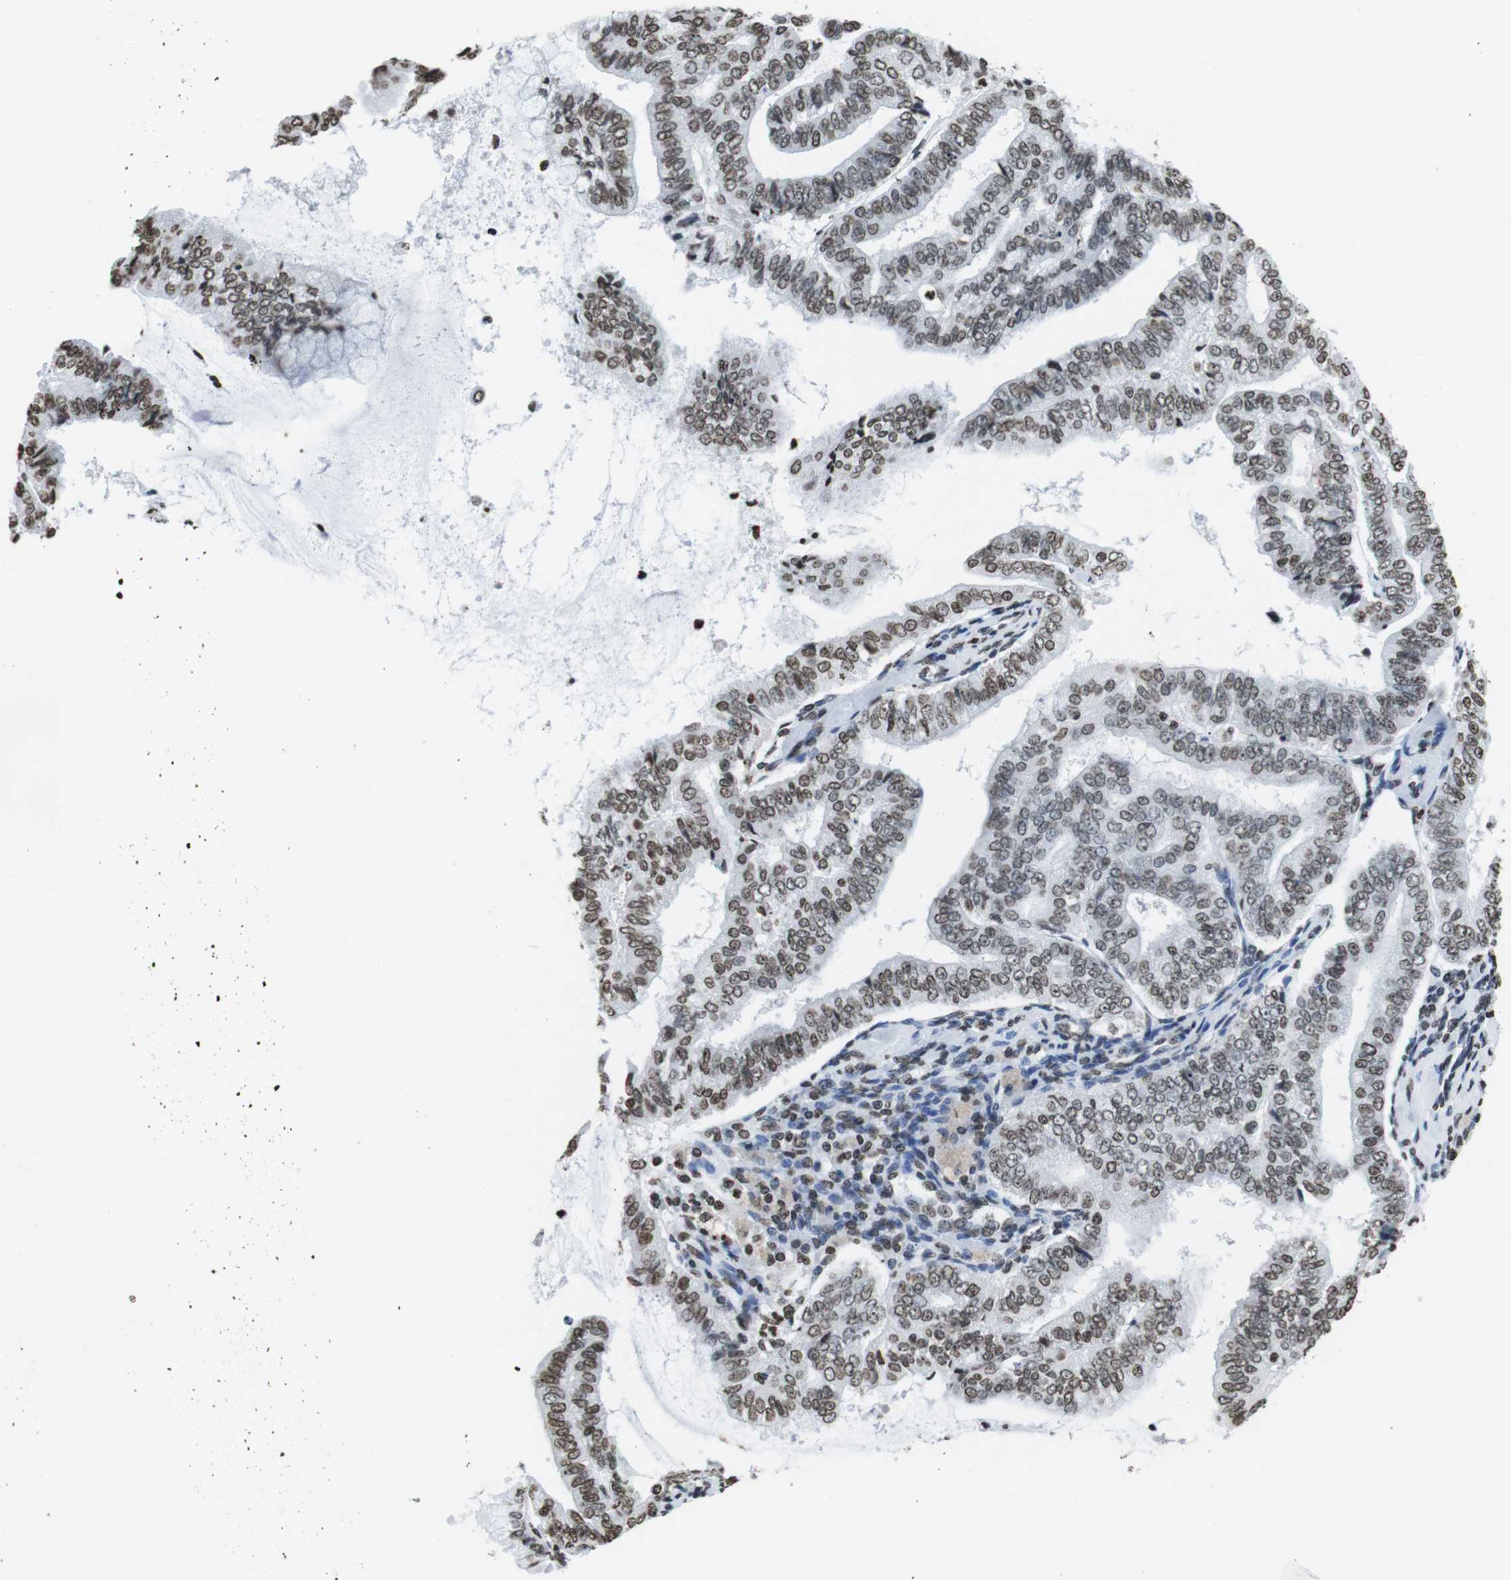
{"staining": {"intensity": "moderate", "quantity": ">75%", "location": "nuclear"}, "tissue": "endometrial cancer", "cell_type": "Tumor cells", "image_type": "cancer", "snomed": [{"axis": "morphology", "description": "Adenocarcinoma, NOS"}, {"axis": "topography", "description": "Endometrium"}], "caption": "The photomicrograph reveals a brown stain indicating the presence of a protein in the nuclear of tumor cells in adenocarcinoma (endometrial).", "gene": "BSX", "patient": {"sex": "female", "age": 63}}